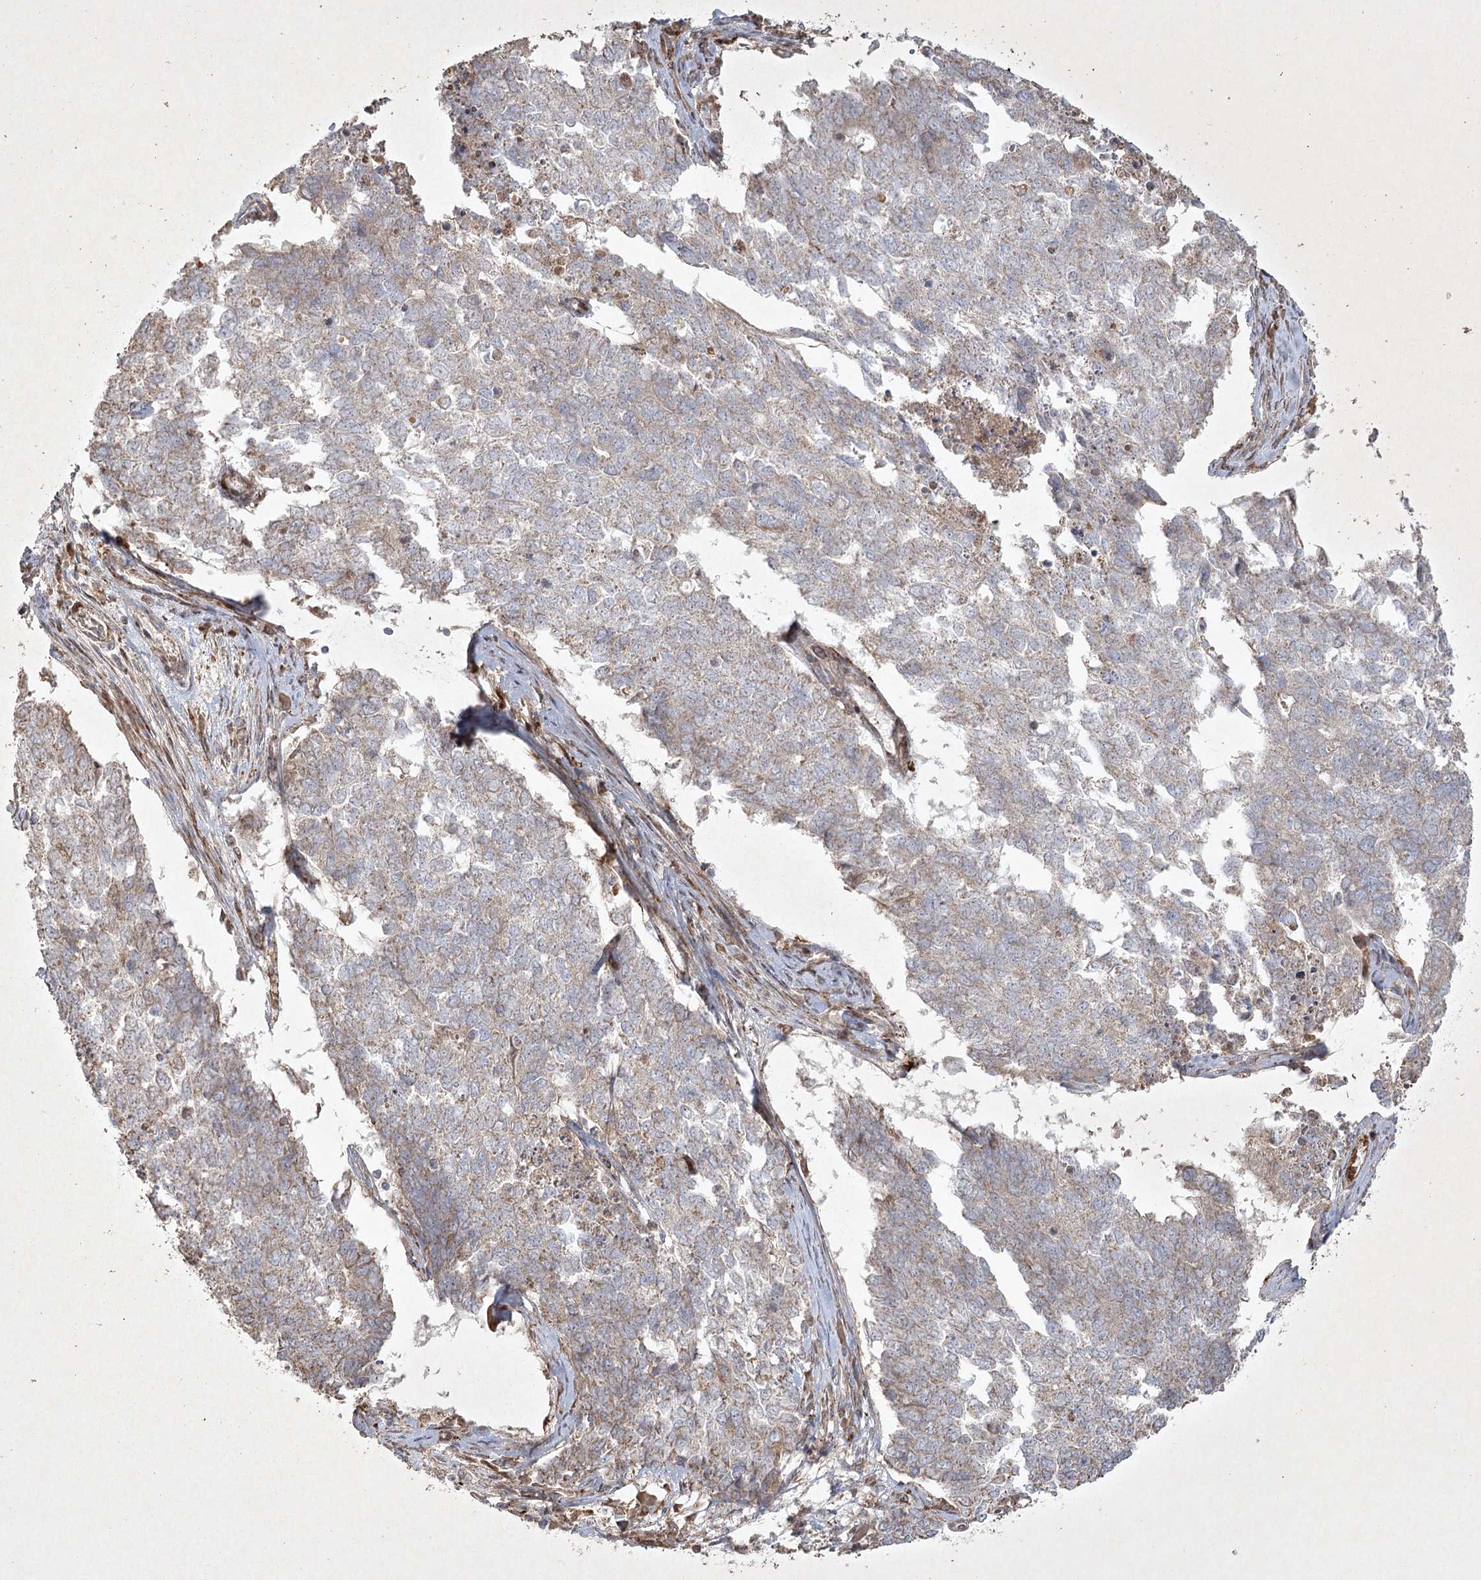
{"staining": {"intensity": "weak", "quantity": "<25%", "location": "cytoplasmic/membranous"}, "tissue": "cervical cancer", "cell_type": "Tumor cells", "image_type": "cancer", "snomed": [{"axis": "morphology", "description": "Squamous cell carcinoma, NOS"}, {"axis": "topography", "description": "Cervix"}], "caption": "Squamous cell carcinoma (cervical) stained for a protein using immunohistochemistry shows no positivity tumor cells.", "gene": "KBTBD4", "patient": {"sex": "female", "age": 63}}